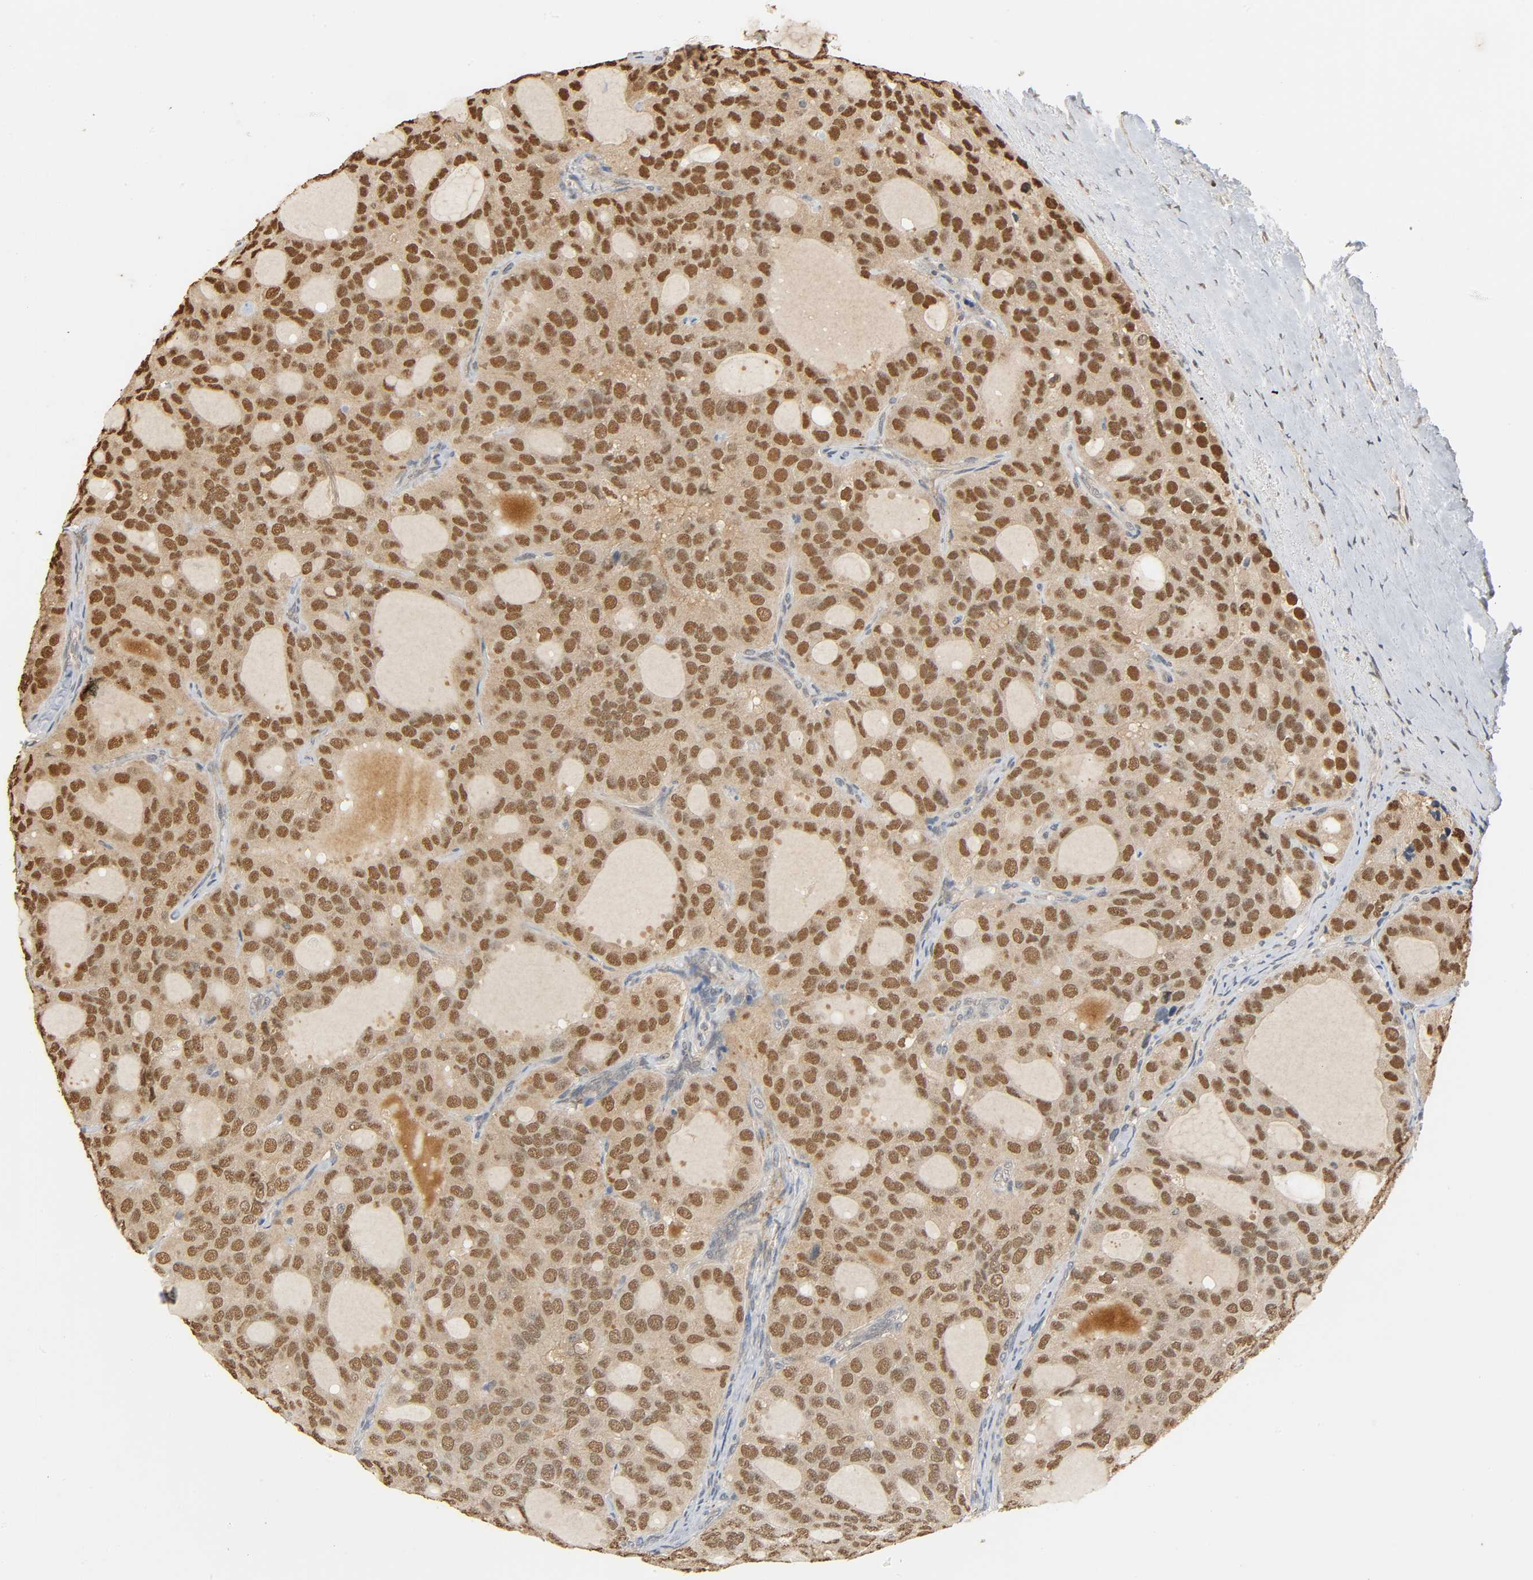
{"staining": {"intensity": "strong", "quantity": ">75%", "location": "cytoplasmic/membranous,nuclear"}, "tissue": "thyroid cancer", "cell_type": "Tumor cells", "image_type": "cancer", "snomed": [{"axis": "morphology", "description": "Follicular adenoma carcinoma, NOS"}, {"axis": "topography", "description": "Thyroid gland"}], "caption": "Immunohistochemical staining of human follicular adenoma carcinoma (thyroid) reveals strong cytoplasmic/membranous and nuclear protein staining in about >75% of tumor cells.", "gene": "ZFPM2", "patient": {"sex": "male", "age": 75}}